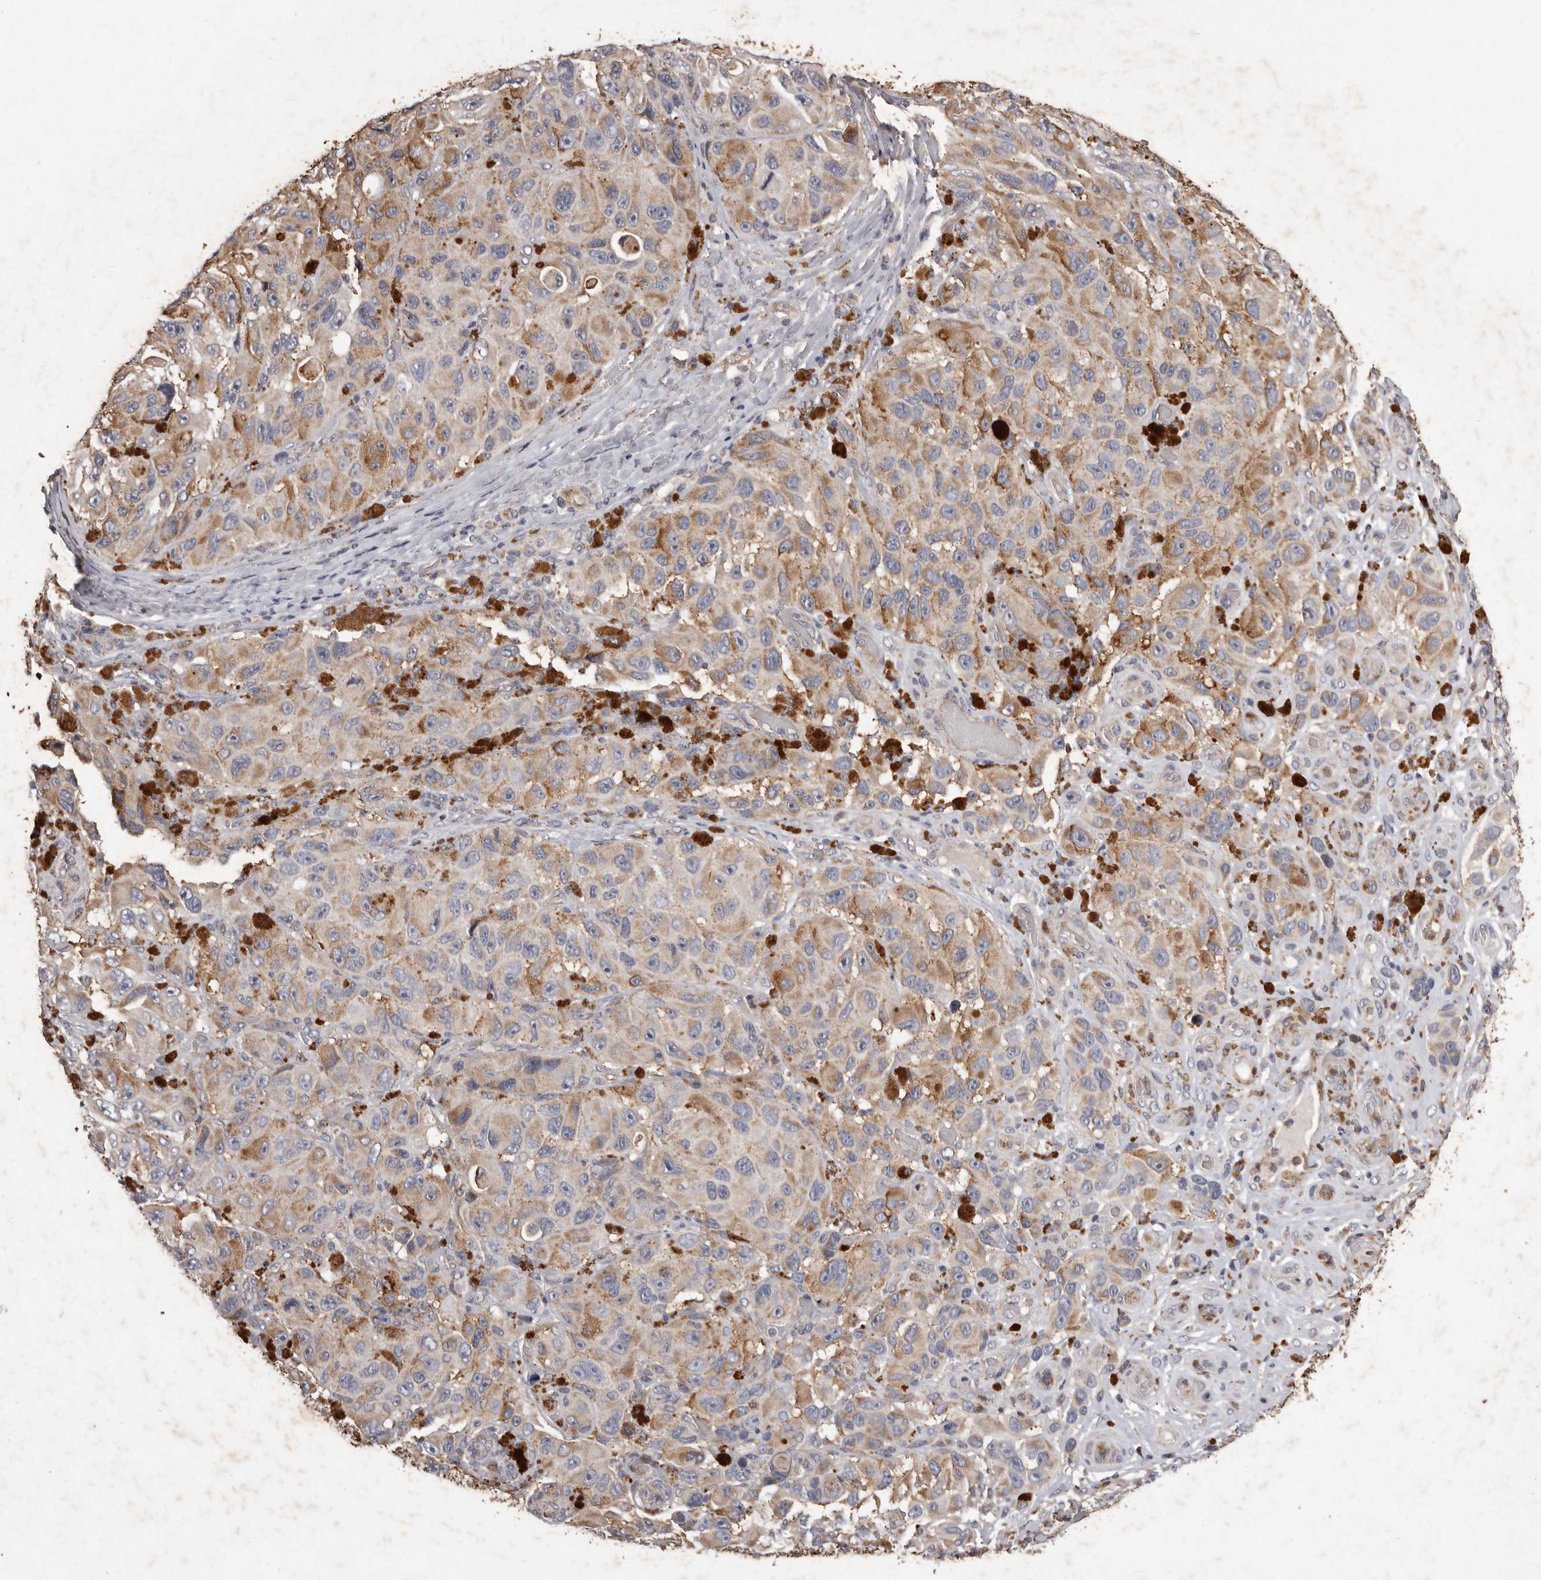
{"staining": {"intensity": "weak", "quantity": "25%-75%", "location": "cytoplasmic/membranous"}, "tissue": "melanoma", "cell_type": "Tumor cells", "image_type": "cancer", "snomed": [{"axis": "morphology", "description": "Malignant melanoma, NOS"}, {"axis": "topography", "description": "Skin"}], "caption": "Brown immunohistochemical staining in human malignant melanoma shows weak cytoplasmic/membranous positivity in about 25%-75% of tumor cells.", "gene": "CXCL14", "patient": {"sex": "female", "age": 73}}